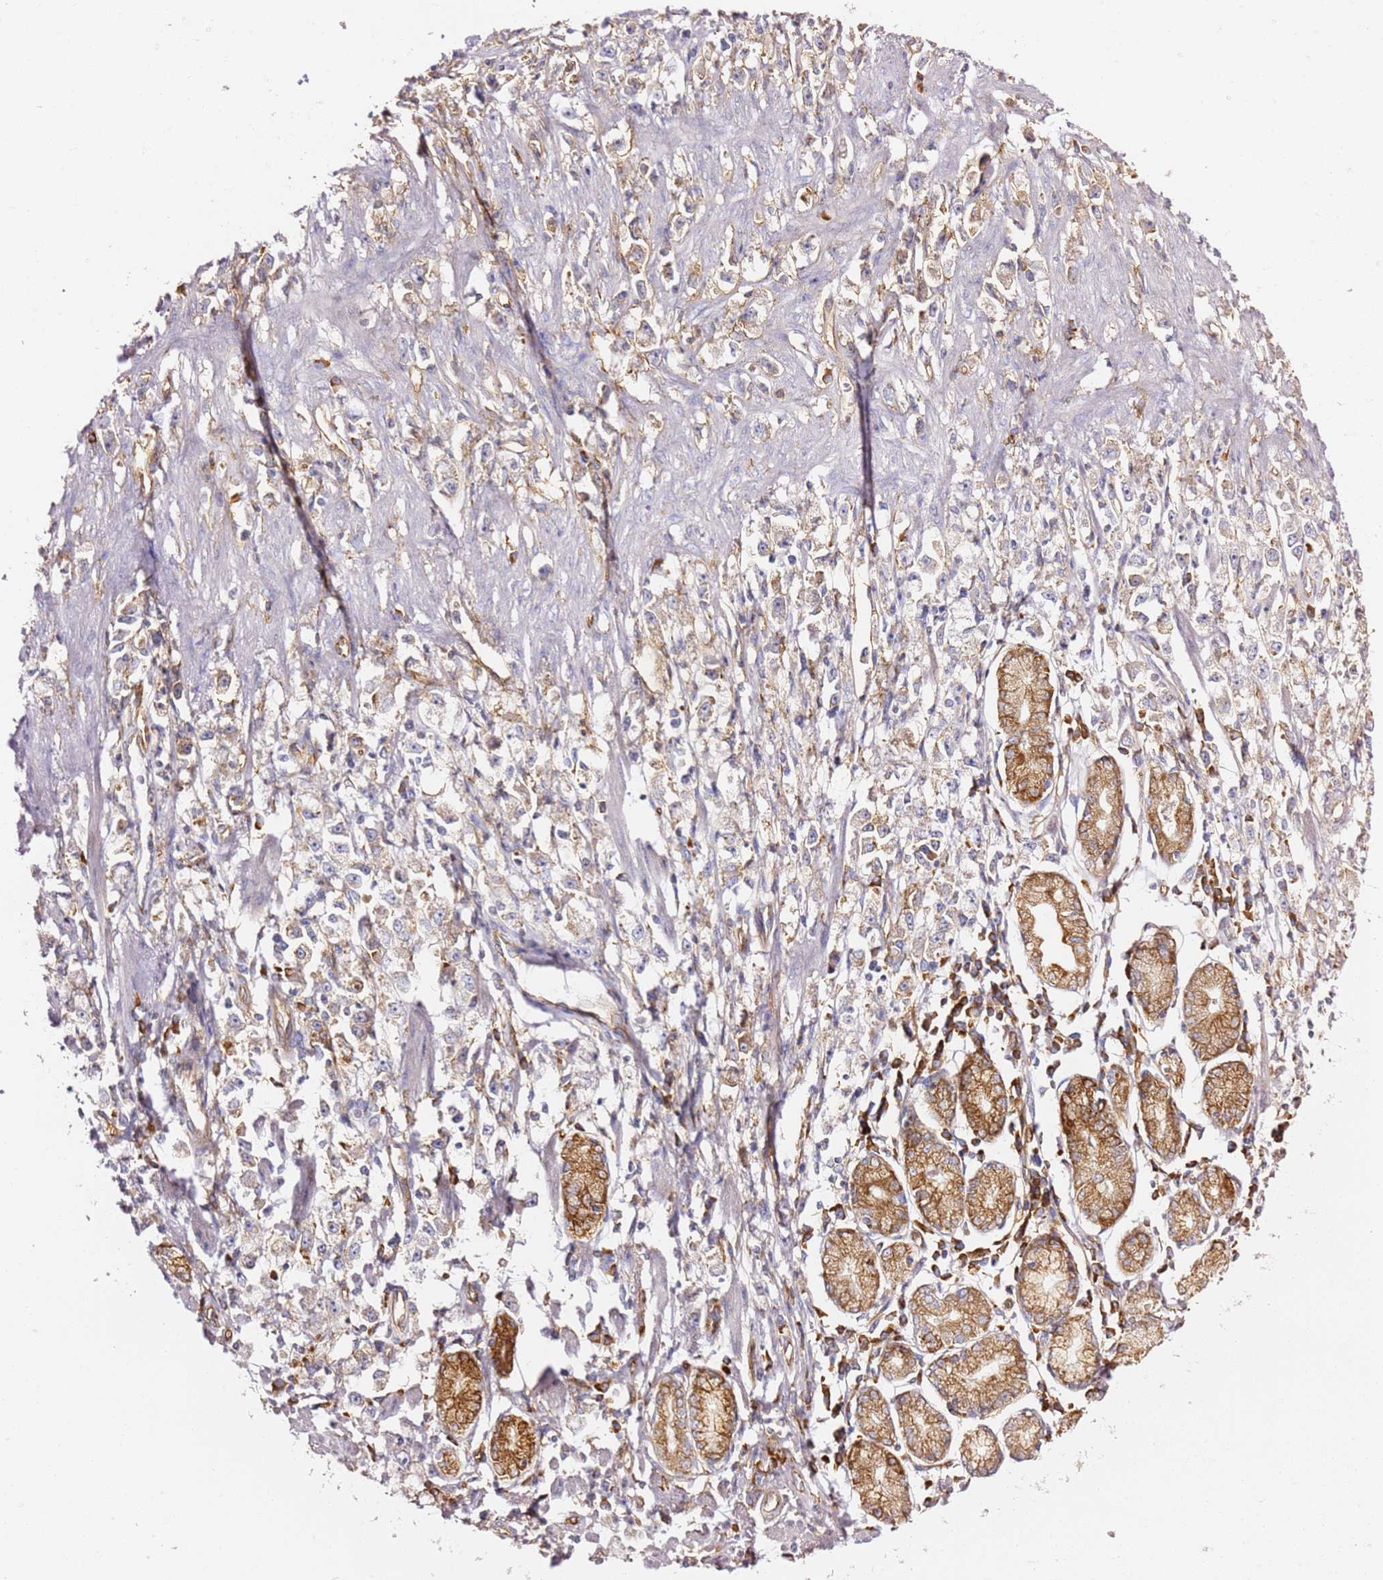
{"staining": {"intensity": "weak", "quantity": "25%-75%", "location": "cytoplasmic/membranous"}, "tissue": "stomach cancer", "cell_type": "Tumor cells", "image_type": "cancer", "snomed": [{"axis": "morphology", "description": "Adenocarcinoma, NOS"}, {"axis": "topography", "description": "Stomach"}], "caption": "Adenocarcinoma (stomach) stained with immunohistochemistry shows weak cytoplasmic/membranous staining in about 25%-75% of tumor cells.", "gene": "KIF7", "patient": {"sex": "female", "age": 59}}